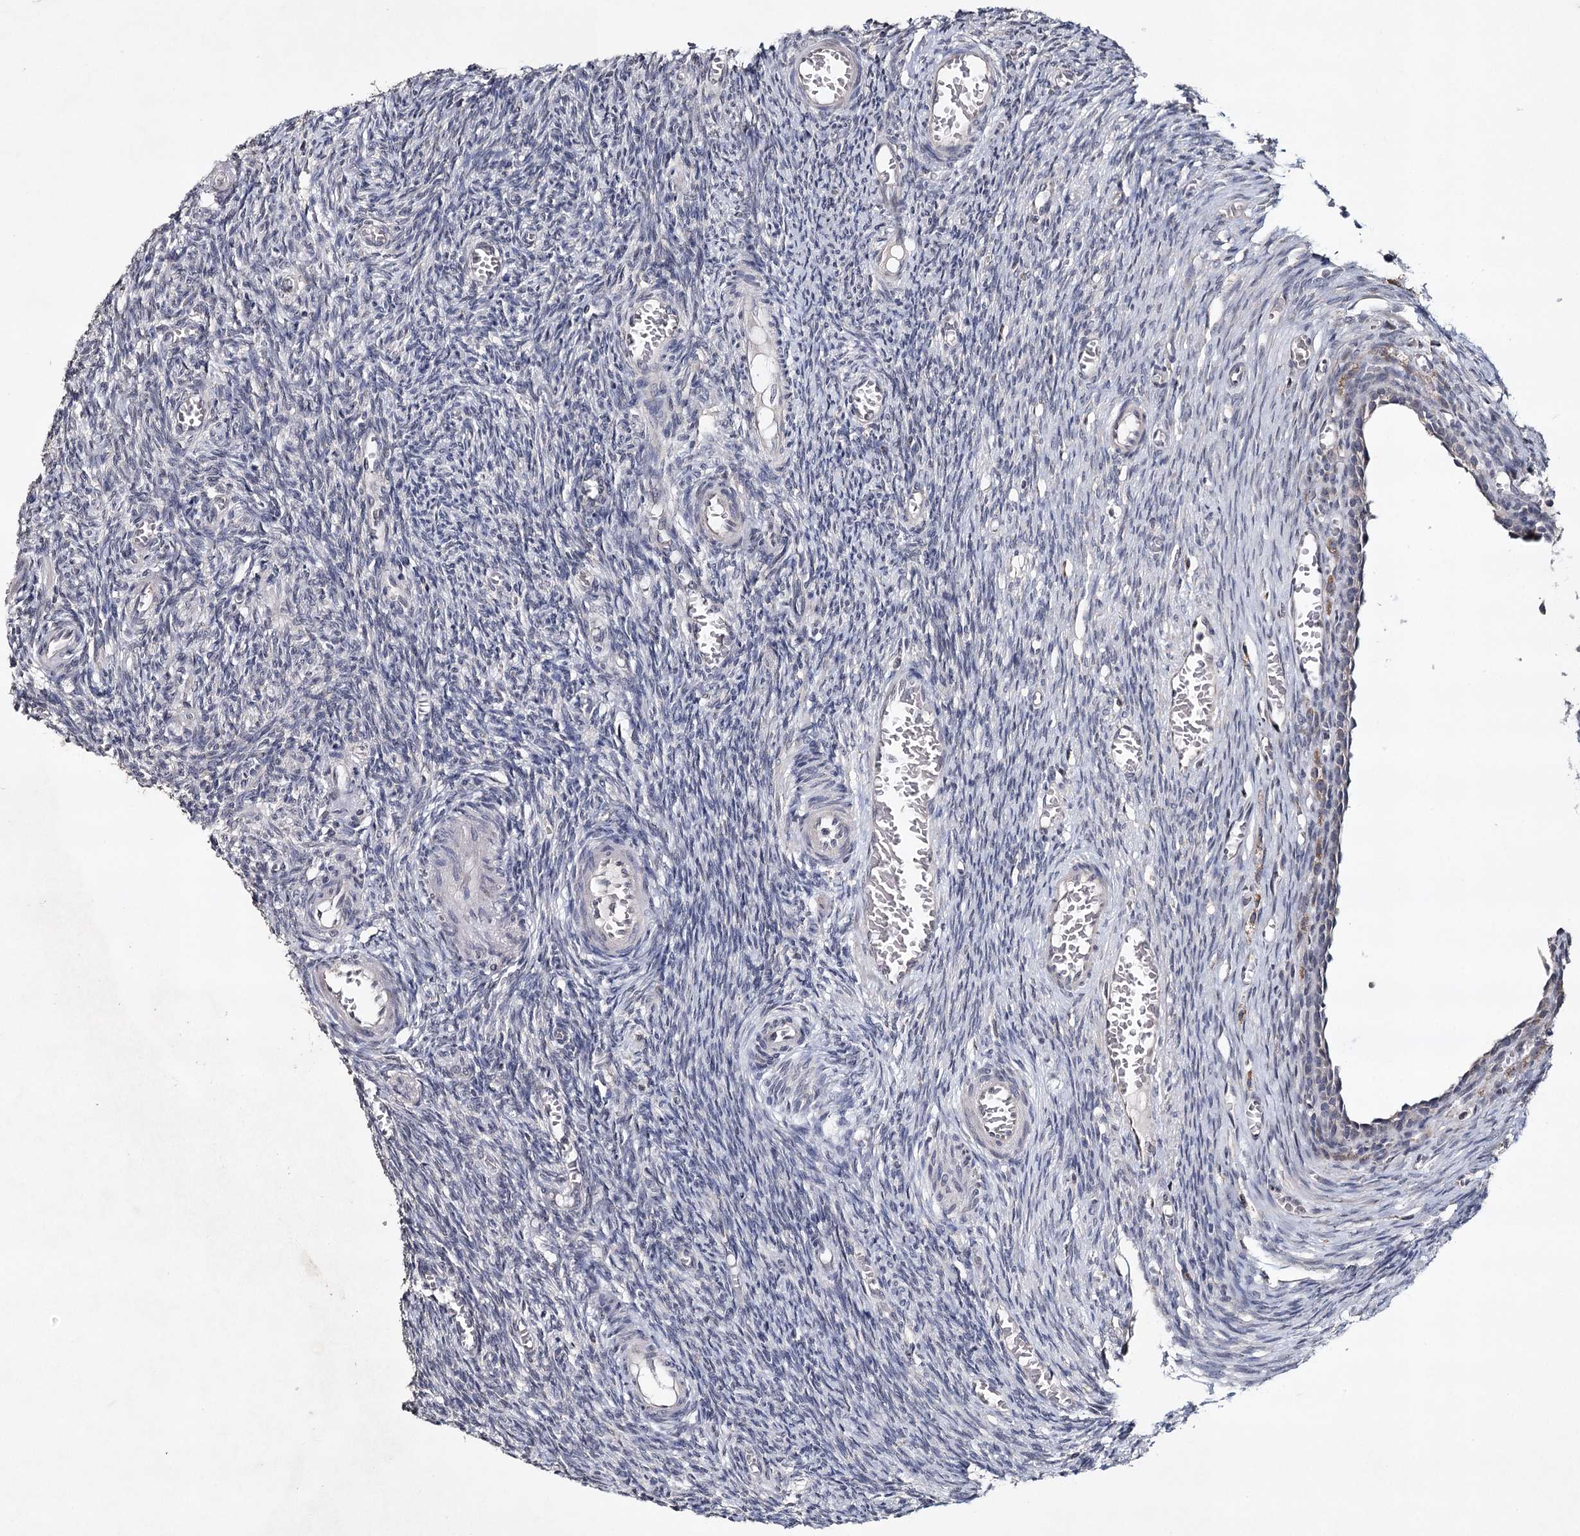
{"staining": {"intensity": "negative", "quantity": "none", "location": "none"}, "tissue": "ovary", "cell_type": "Ovarian stroma cells", "image_type": "normal", "snomed": [{"axis": "morphology", "description": "Normal tissue, NOS"}, {"axis": "topography", "description": "Ovary"}], "caption": "Micrograph shows no significant protein staining in ovarian stroma cells of benign ovary.", "gene": "ICOS", "patient": {"sex": "female", "age": 27}}